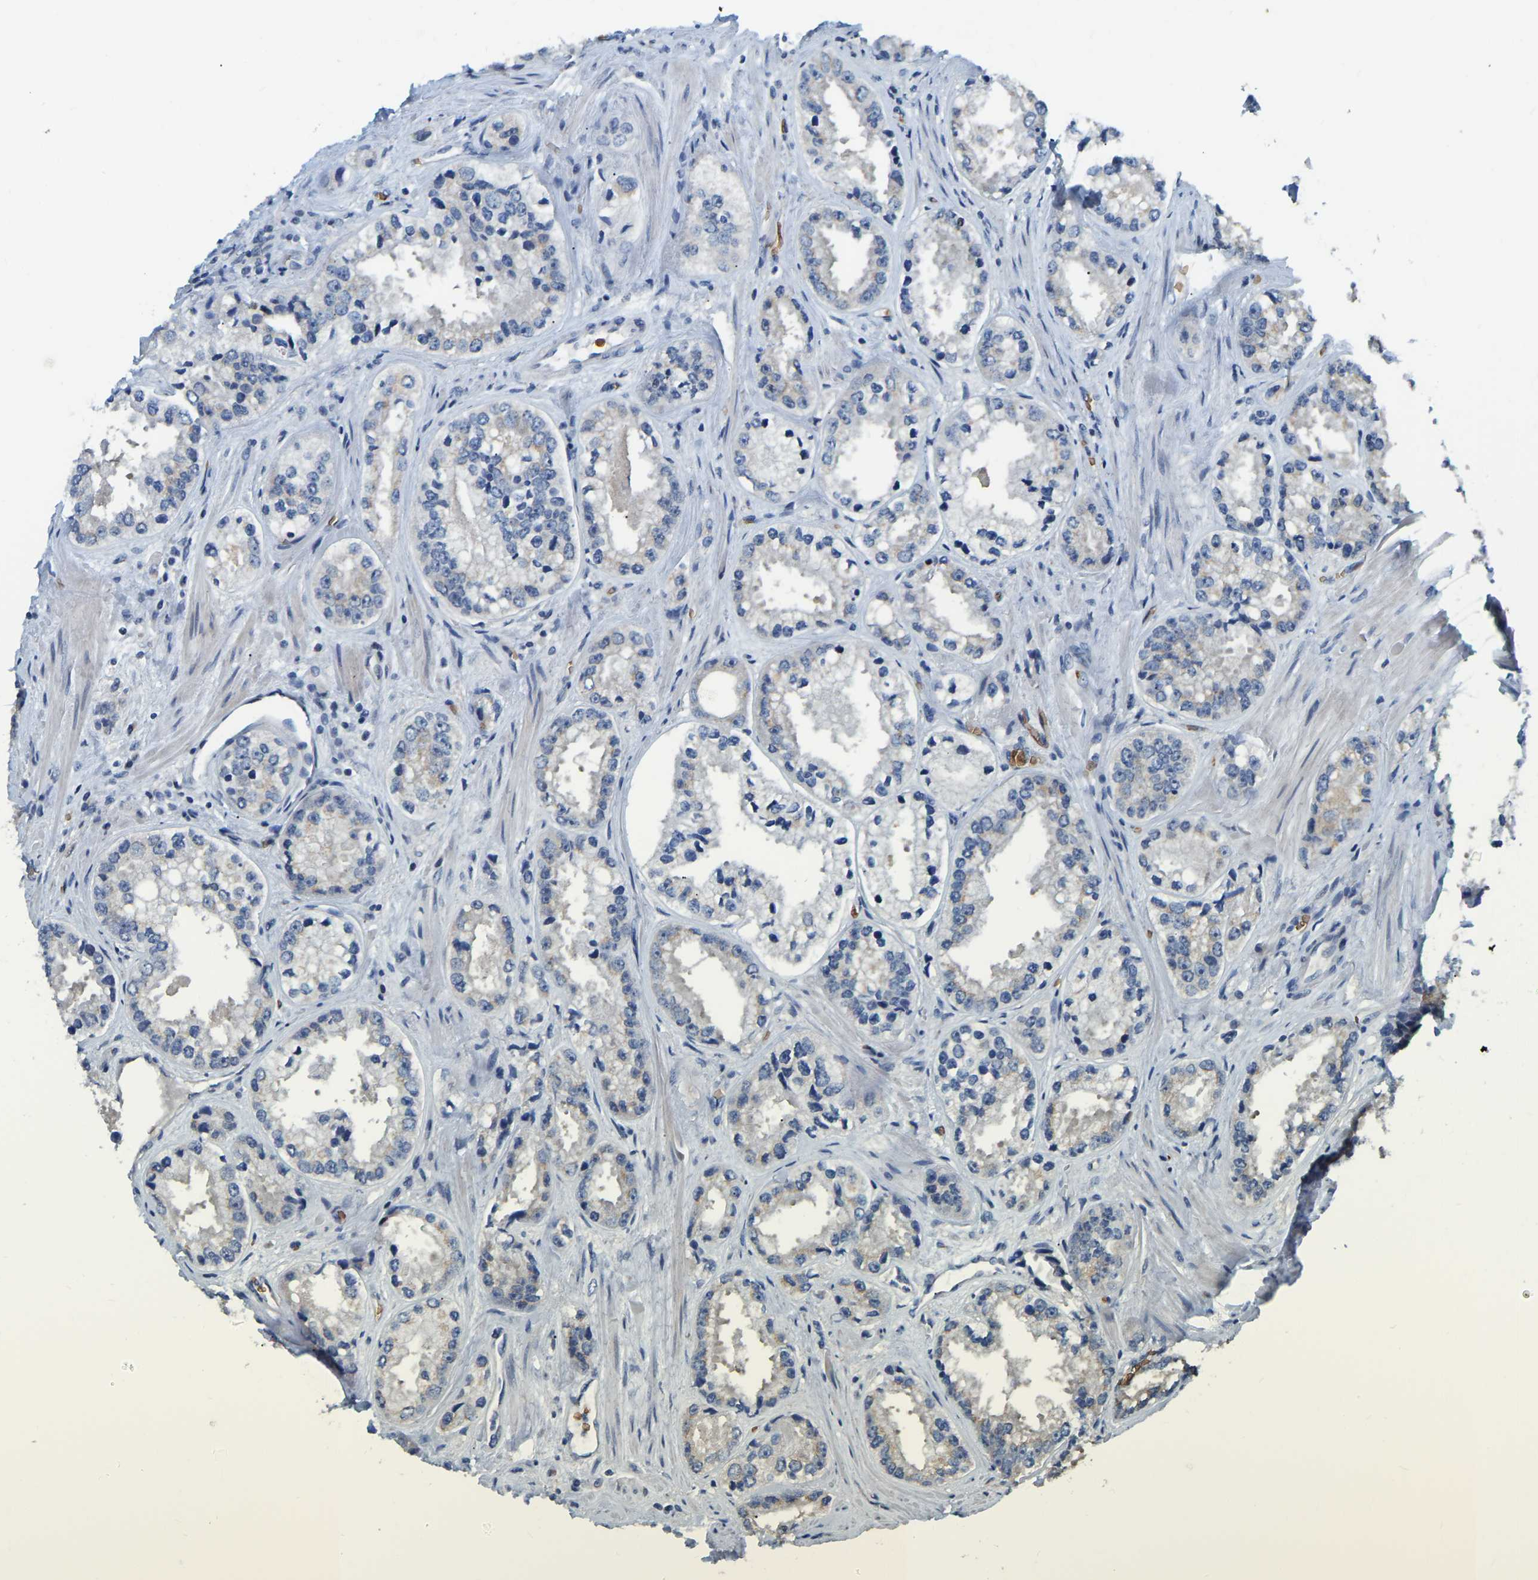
{"staining": {"intensity": "weak", "quantity": "<25%", "location": "cytoplasmic/membranous"}, "tissue": "prostate cancer", "cell_type": "Tumor cells", "image_type": "cancer", "snomed": [{"axis": "morphology", "description": "Adenocarcinoma, High grade"}, {"axis": "topography", "description": "Prostate"}], "caption": "This is an immunohistochemistry micrograph of human prostate cancer (adenocarcinoma (high-grade)). There is no positivity in tumor cells.", "gene": "CFAP298", "patient": {"sex": "male", "age": 61}}